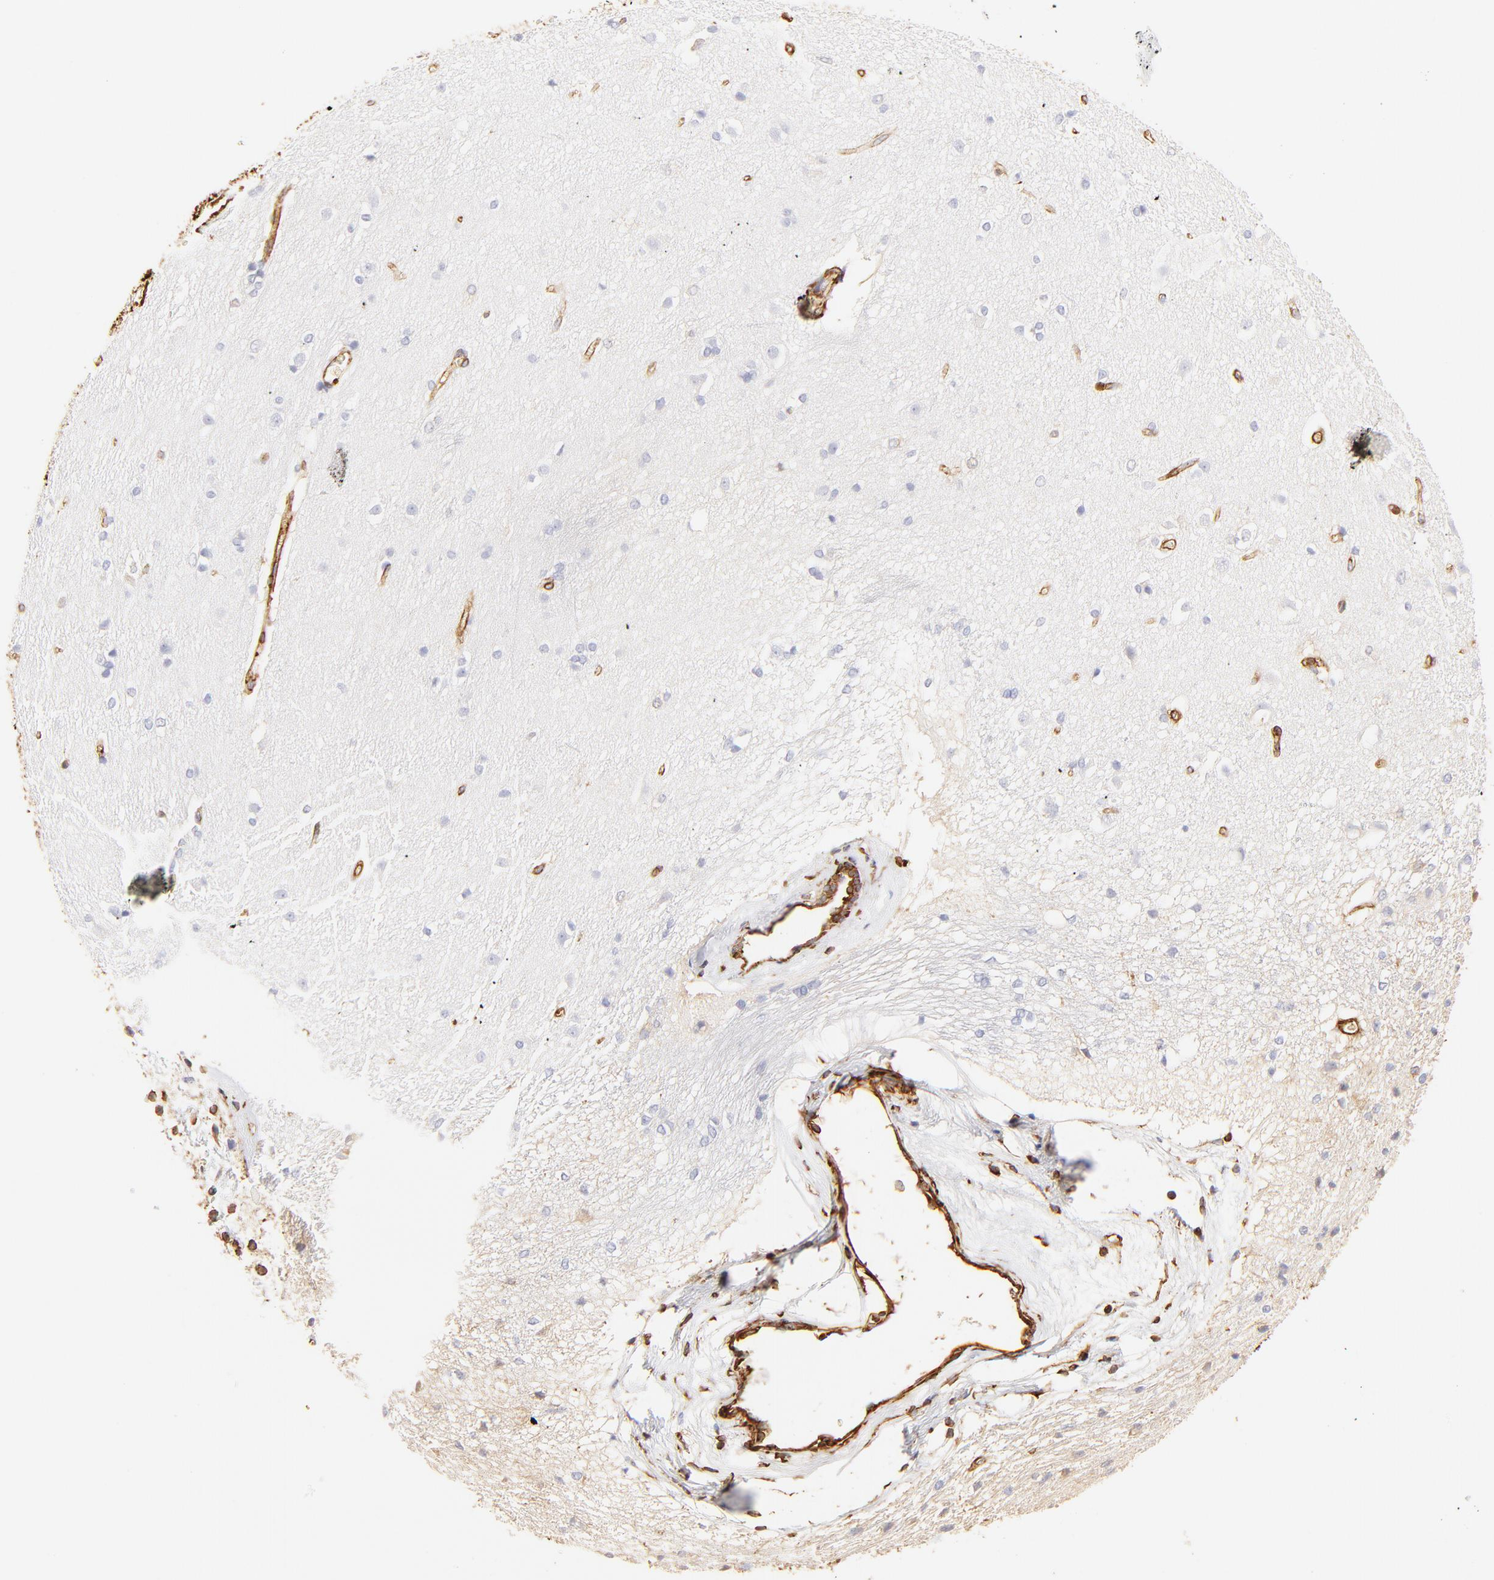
{"staining": {"intensity": "negative", "quantity": "none", "location": "none"}, "tissue": "caudate", "cell_type": "Glial cells", "image_type": "normal", "snomed": [{"axis": "morphology", "description": "Normal tissue, NOS"}, {"axis": "topography", "description": "Lateral ventricle wall"}], "caption": "Immunohistochemistry (IHC) of normal human caudate demonstrates no expression in glial cells.", "gene": "FLNA", "patient": {"sex": "female", "age": 19}}